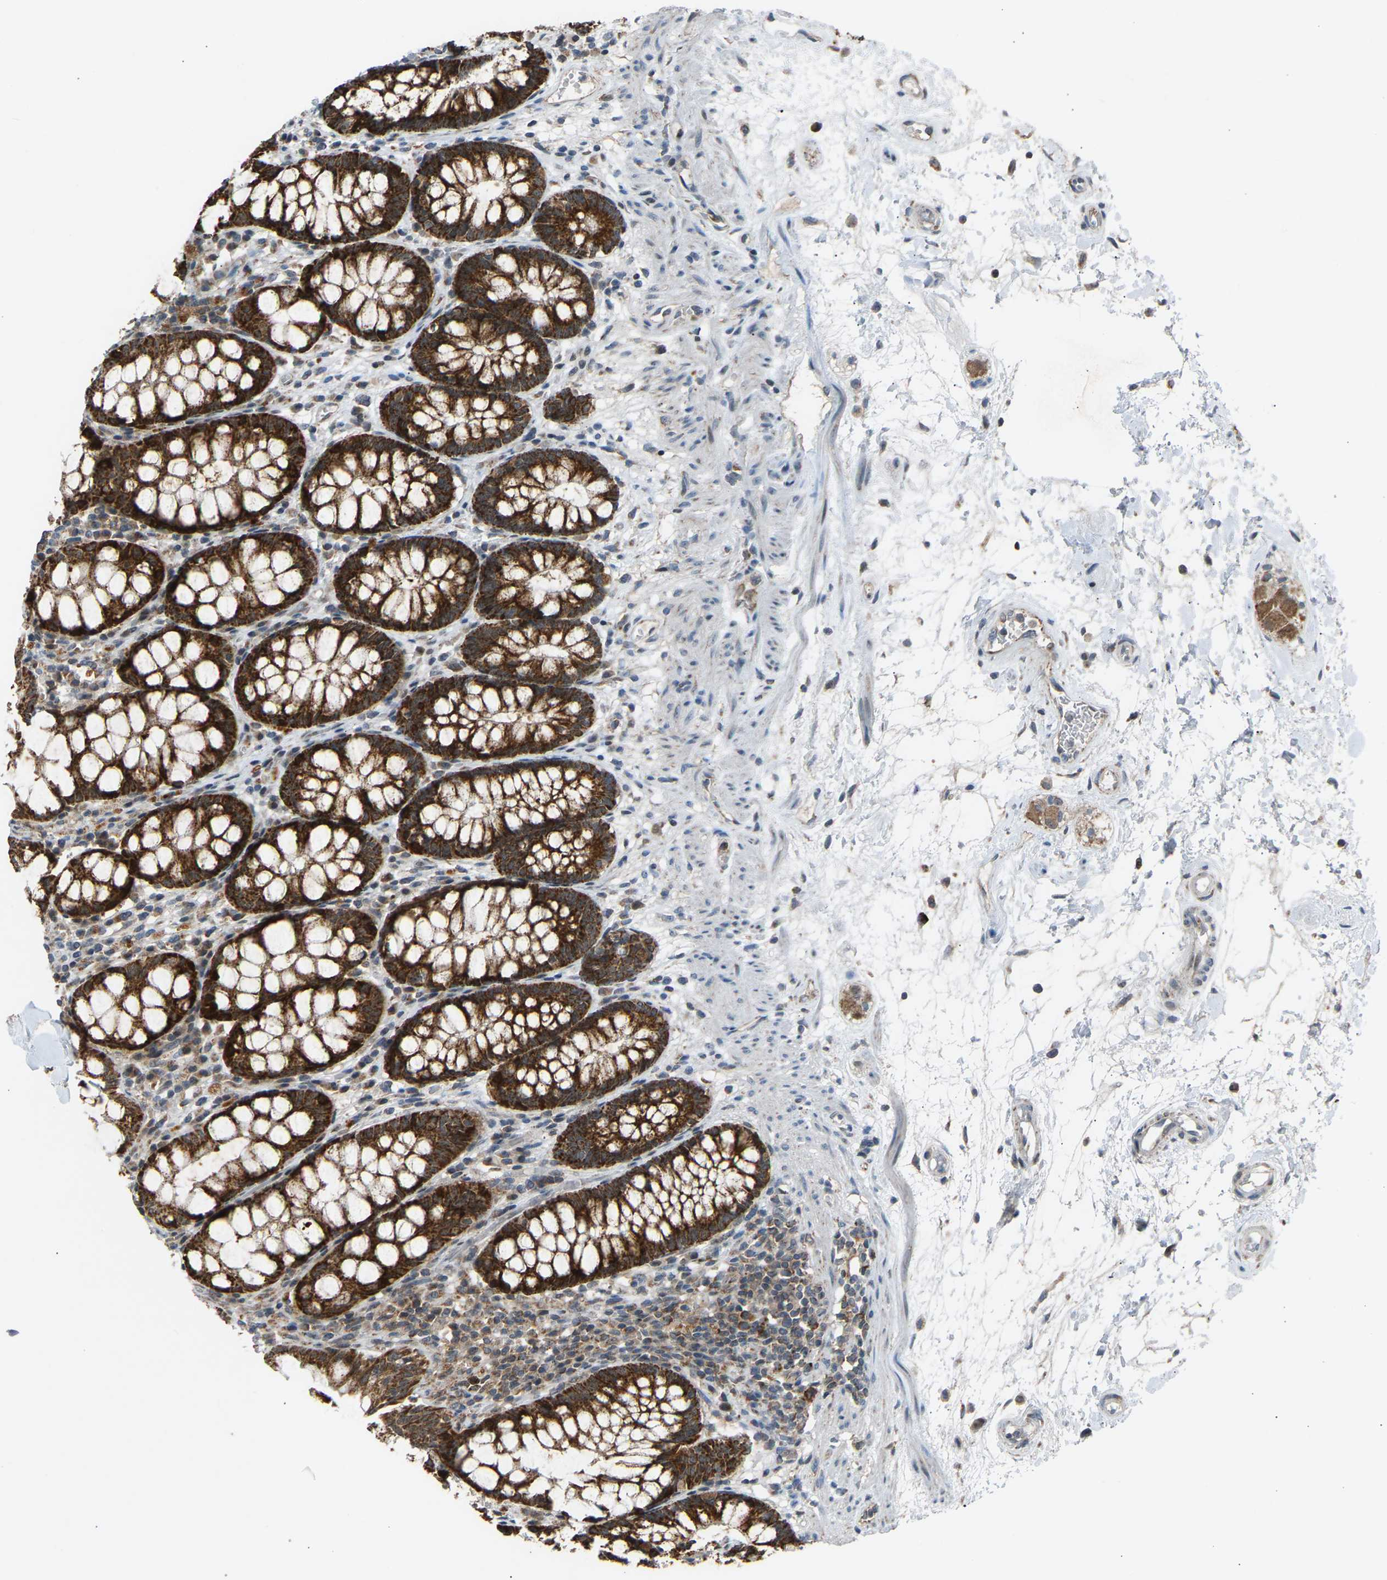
{"staining": {"intensity": "strong", "quantity": ">75%", "location": "cytoplasmic/membranous"}, "tissue": "rectum", "cell_type": "Glandular cells", "image_type": "normal", "snomed": [{"axis": "morphology", "description": "Normal tissue, NOS"}, {"axis": "topography", "description": "Rectum"}], "caption": "Protein staining reveals strong cytoplasmic/membranous staining in approximately >75% of glandular cells in normal rectum.", "gene": "SLIRP", "patient": {"sex": "male", "age": 64}}